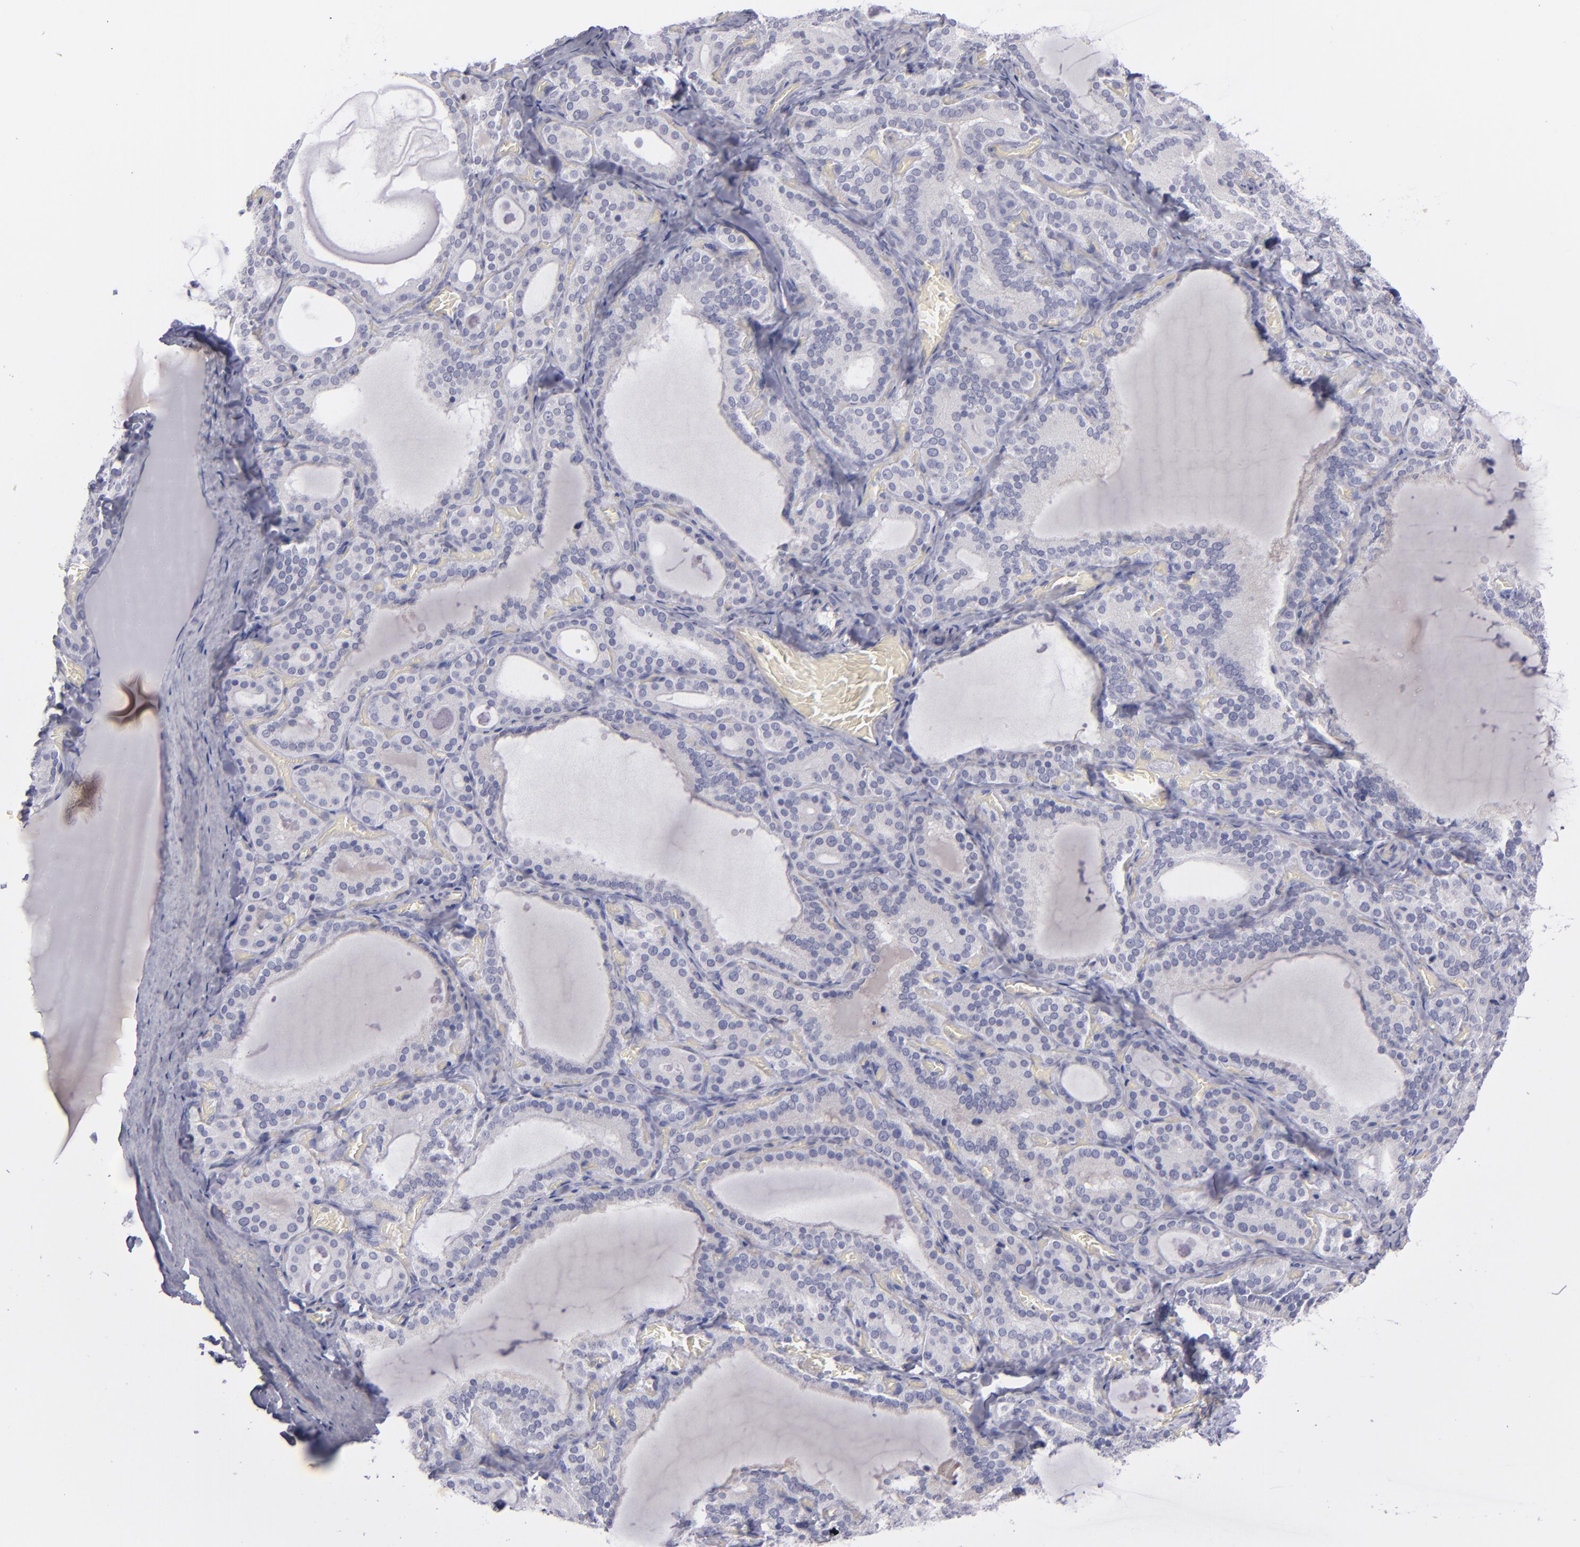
{"staining": {"intensity": "negative", "quantity": "none", "location": "none"}, "tissue": "thyroid gland", "cell_type": "Glandular cells", "image_type": "normal", "snomed": [{"axis": "morphology", "description": "Normal tissue, NOS"}, {"axis": "topography", "description": "Thyroid gland"}], "caption": "A photomicrograph of human thyroid gland is negative for staining in glandular cells. The staining is performed using DAB brown chromogen with nuclei counter-stained in using hematoxylin.", "gene": "ITGB4", "patient": {"sex": "female", "age": 33}}